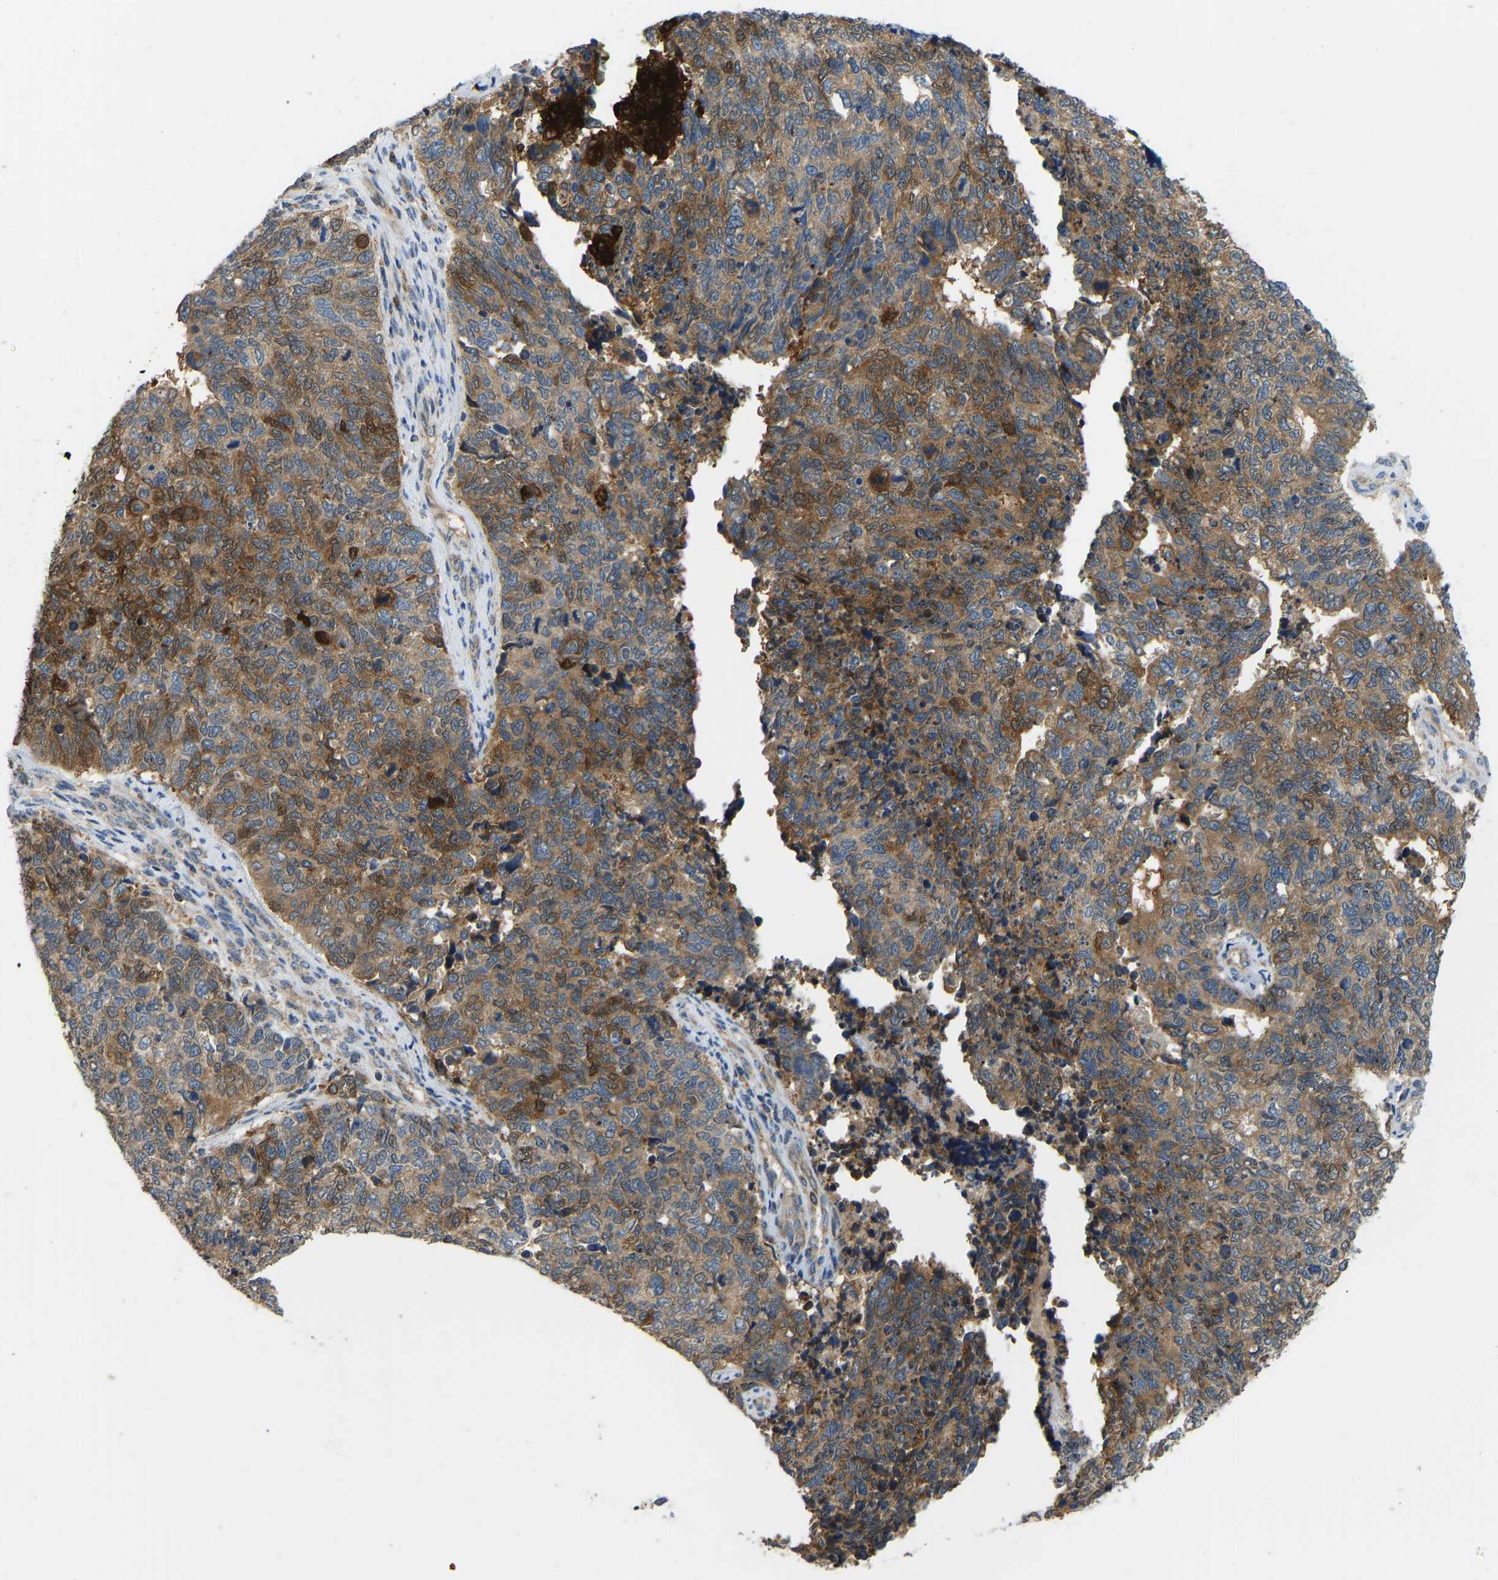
{"staining": {"intensity": "moderate", "quantity": ">75%", "location": "cytoplasmic/membranous"}, "tissue": "cervical cancer", "cell_type": "Tumor cells", "image_type": "cancer", "snomed": [{"axis": "morphology", "description": "Squamous cell carcinoma, NOS"}, {"axis": "topography", "description": "Cervix"}], "caption": "Immunohistochemistry histopathology image of squamous cell carcinoma (cervical) stained for a protein (brown), which displays medium levels of moderate cytoplasmic/membranous positivity in approximately >75% of tumor cells.", "gene": "RBP1", "patient": {"sex": "female", "age": 63}}